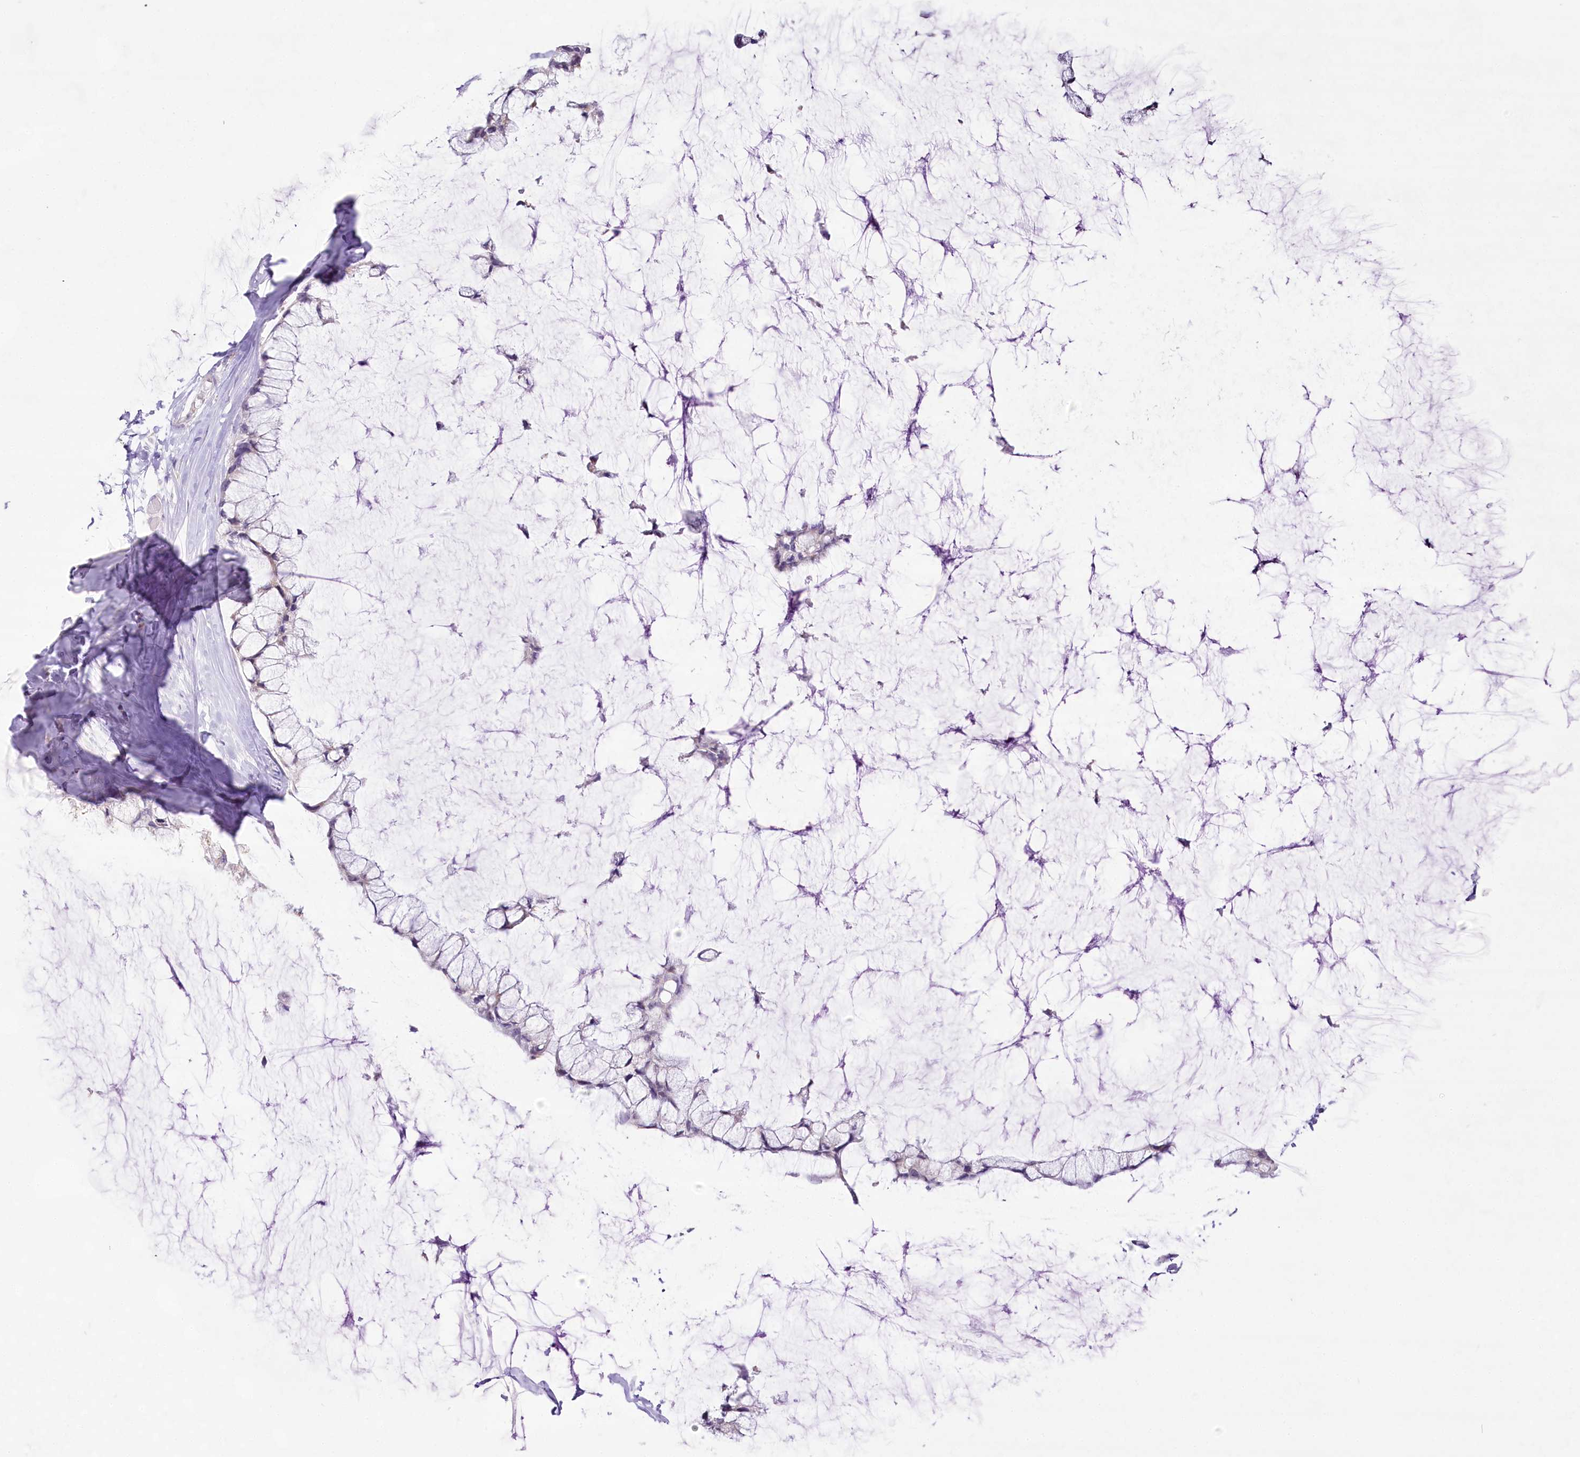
{"staining": {"intensity": "negative", "quantity": "none", "location": "none"}, "tissue": "ovarian cancer", "cell_type": "Tumor cells", "image_type": "cancer", "snomed": [{"axis": "morphology", "description": "Cystadenocarcinoma, mucinous, NOS"}, {"axis": "topography", "description": "Ovary"}], "caption": "A high-resolution micrograph shows immunohistochemistry staining of ovarian cancer (mucinous cystadenocarcinoma), which demonstrates no significant staining in tumor cells.", "gene": "CCDC30", "patient": {"sex": "female", "age": 39}}